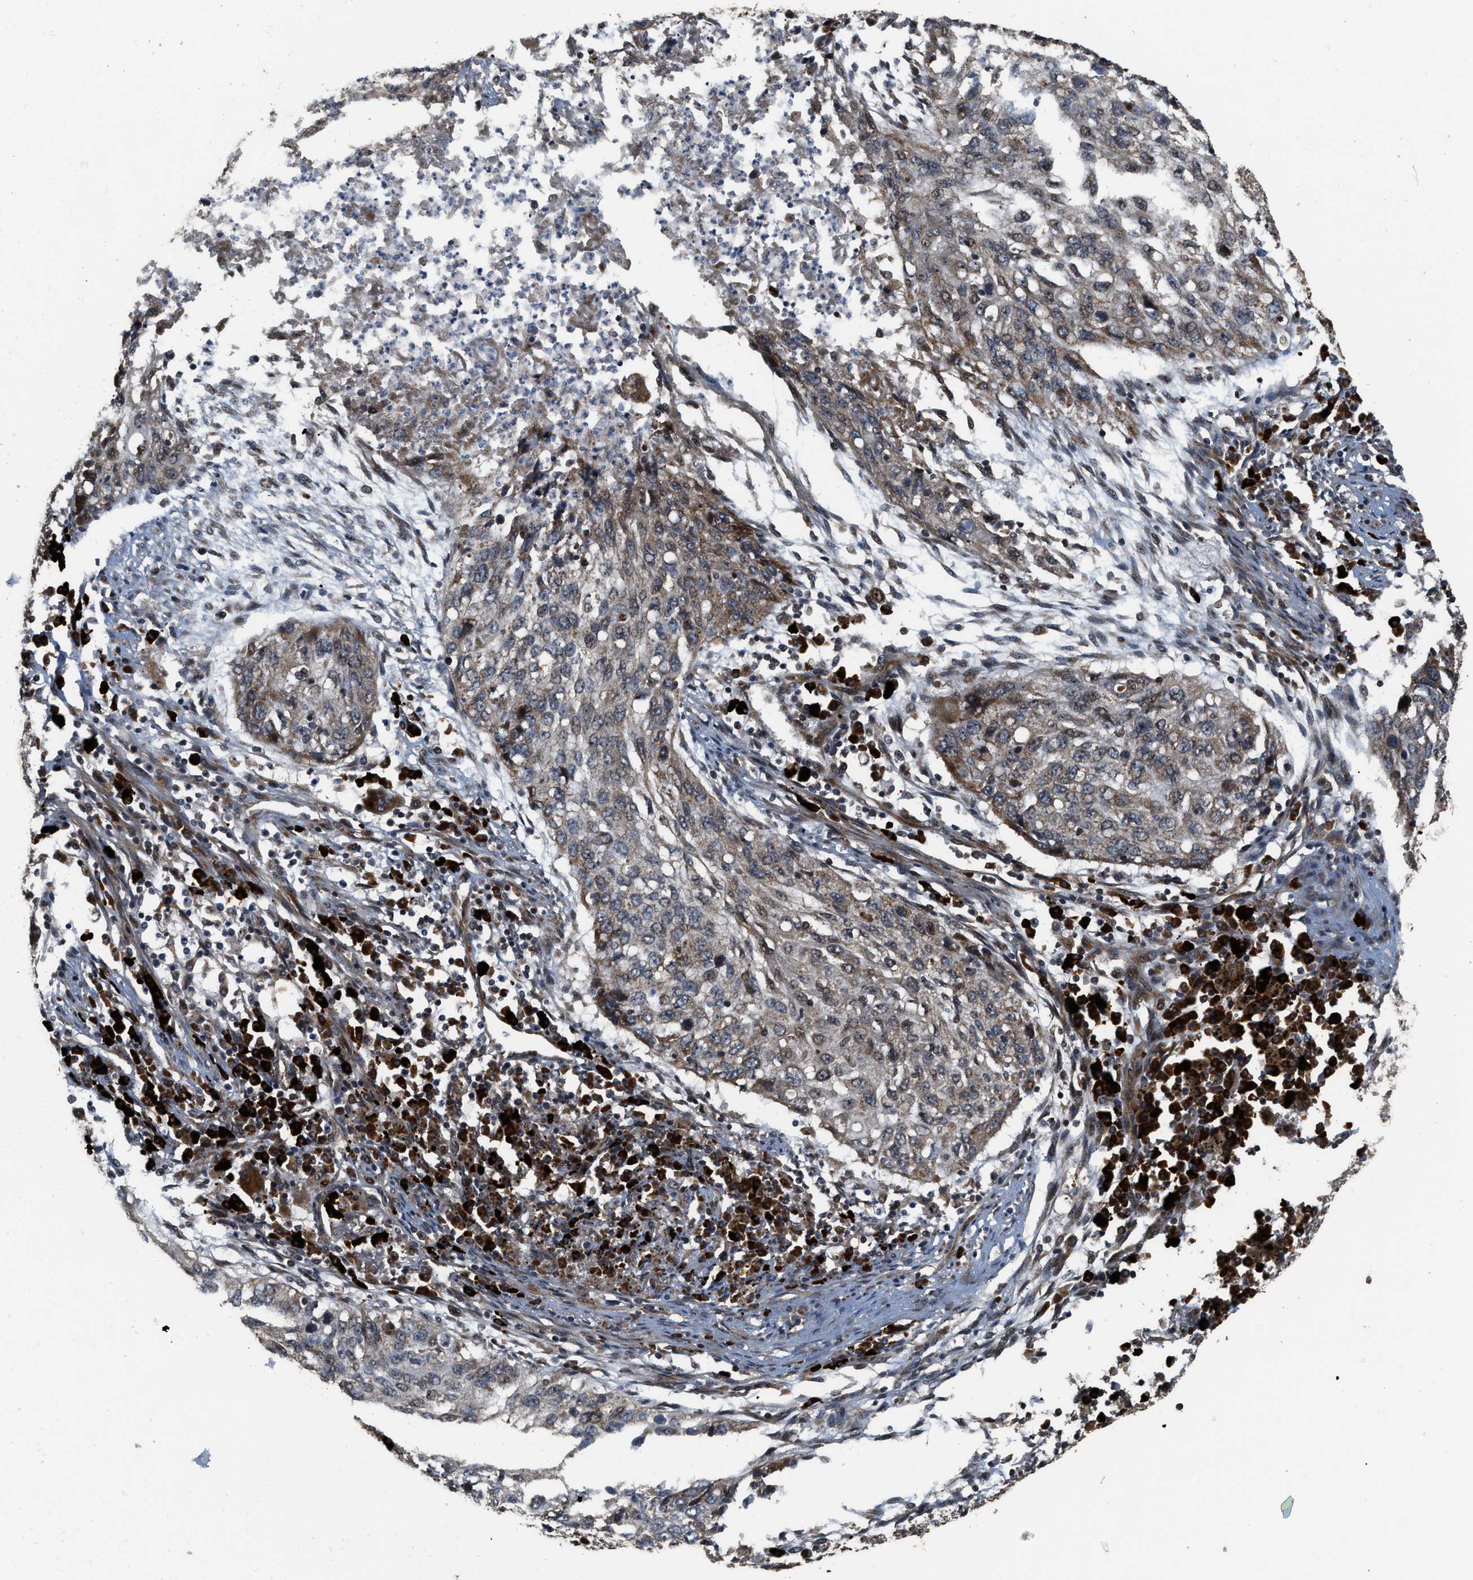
{"staining": {"intensity": "weak", "quantity": ">75%", "location": "cytoplasmic/membranous,nuclear"}, "tissue": "lung cancer", "cell_type": "Tumor cells", "image_type": "cancer", "snomed": [{"axis": "morphology", "description": "Squamous cell carcinoma, NOS"}, {"axis": "topography", "description": "Lung"}], "caption": "Immunohistochemical staining of squamous cell carcinoma (lung) displays low levels of weak cytoplasmic/membranous and nuclear expression in about >75% of tumor cells.", "gene": "ELP2", "patient": {"sex": "female", "age": 63}}